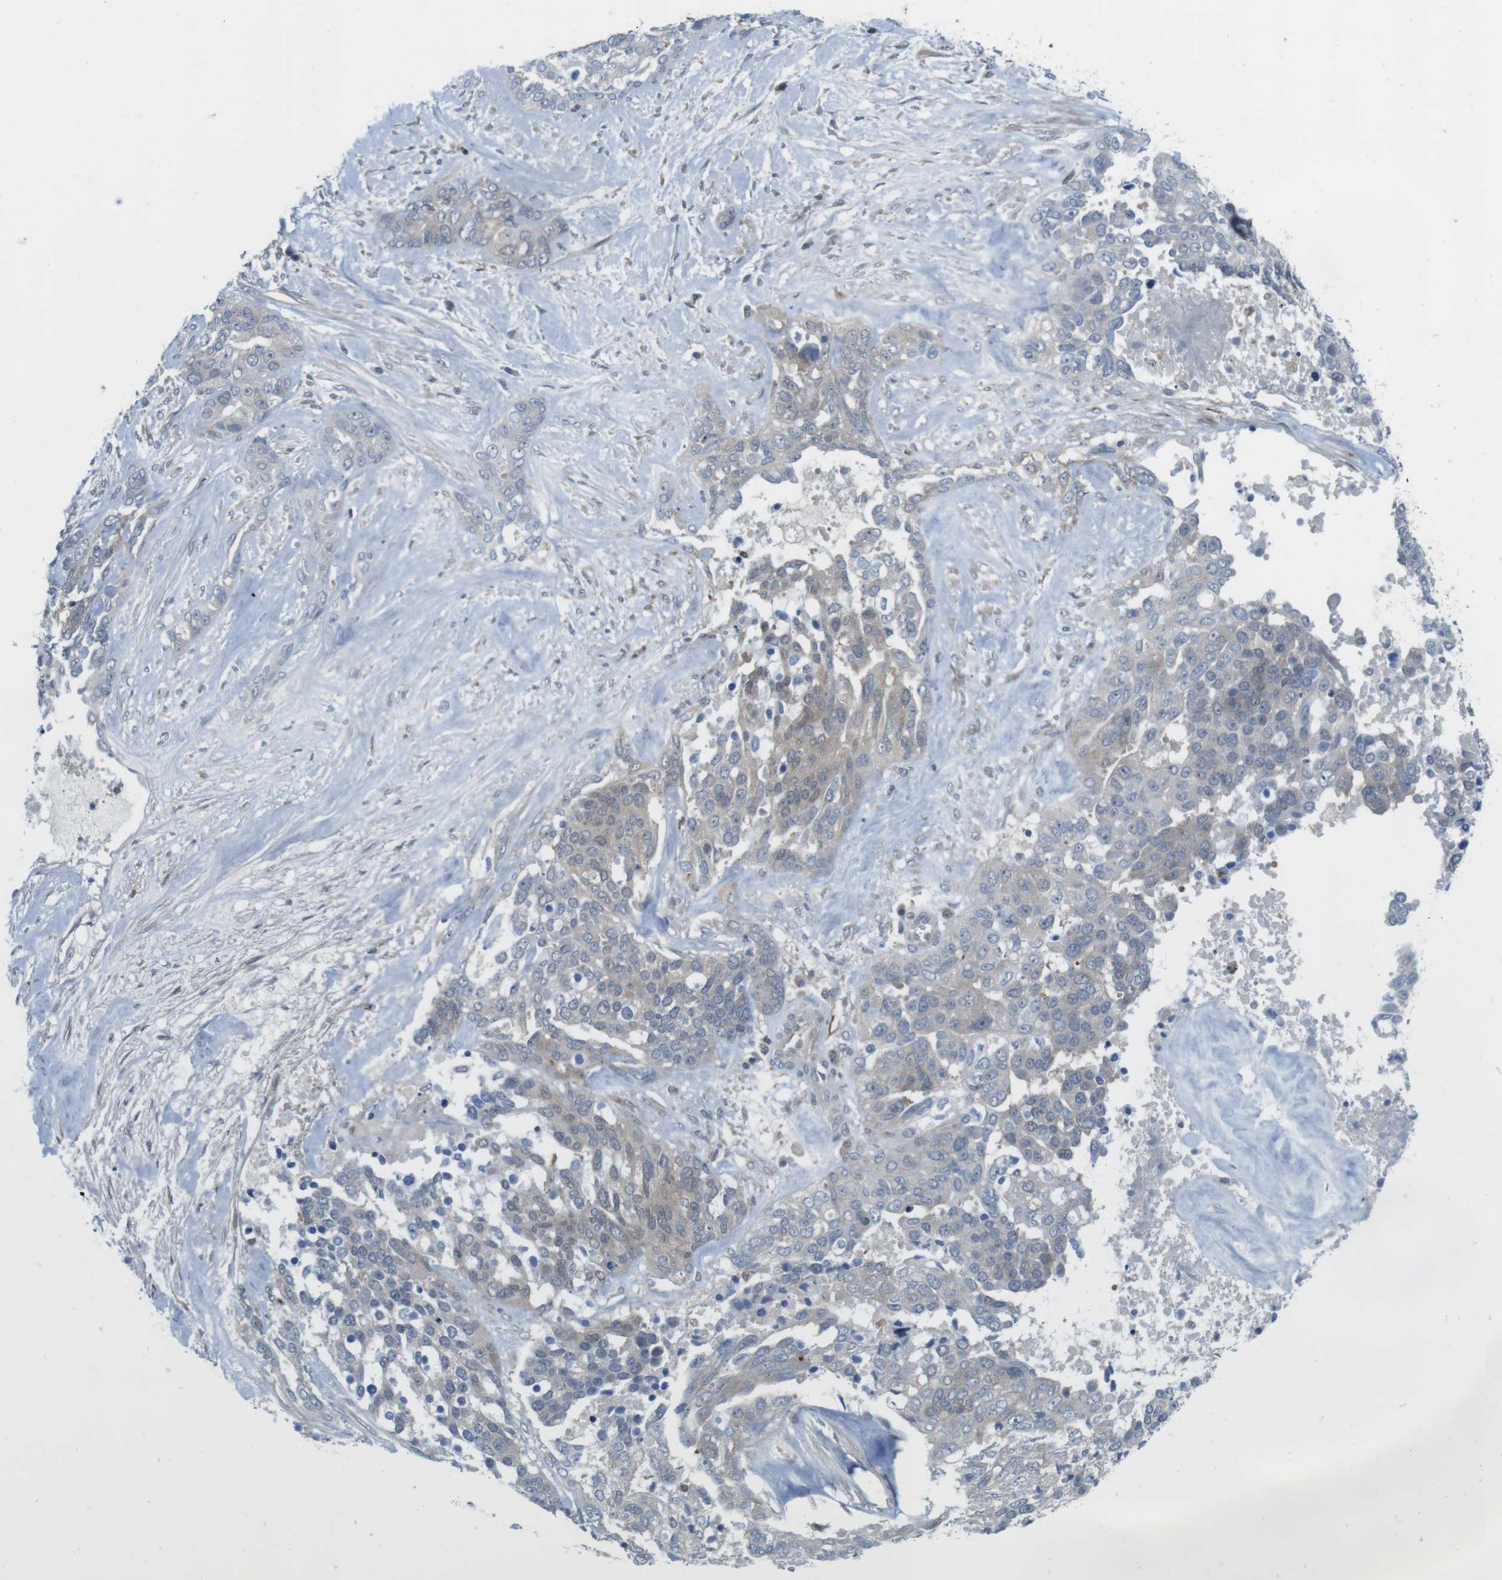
{"staining": {"intensity": "weak", "quantity": "25%-75%", "location": "cytoplasmic/membranous,nuclear"}, "tissue": "ovarian cancer", "cell_type": "Tumor cells", "image_type": "cancer", "snomed": [{"axis": "morphology", "description": "Cystadenocarcinoma, serous, NOS"}, {"axis": "topography", "description": "Ovary"}], "caption": "Immunohistochemical staining of ovarian cancer reveals weak cytoplasmic/membranous and nuclear protein staining in about 25%-75% of tumor cells.", "gene": "CASP2", "patient": {"sex": "female", "age": 44}}